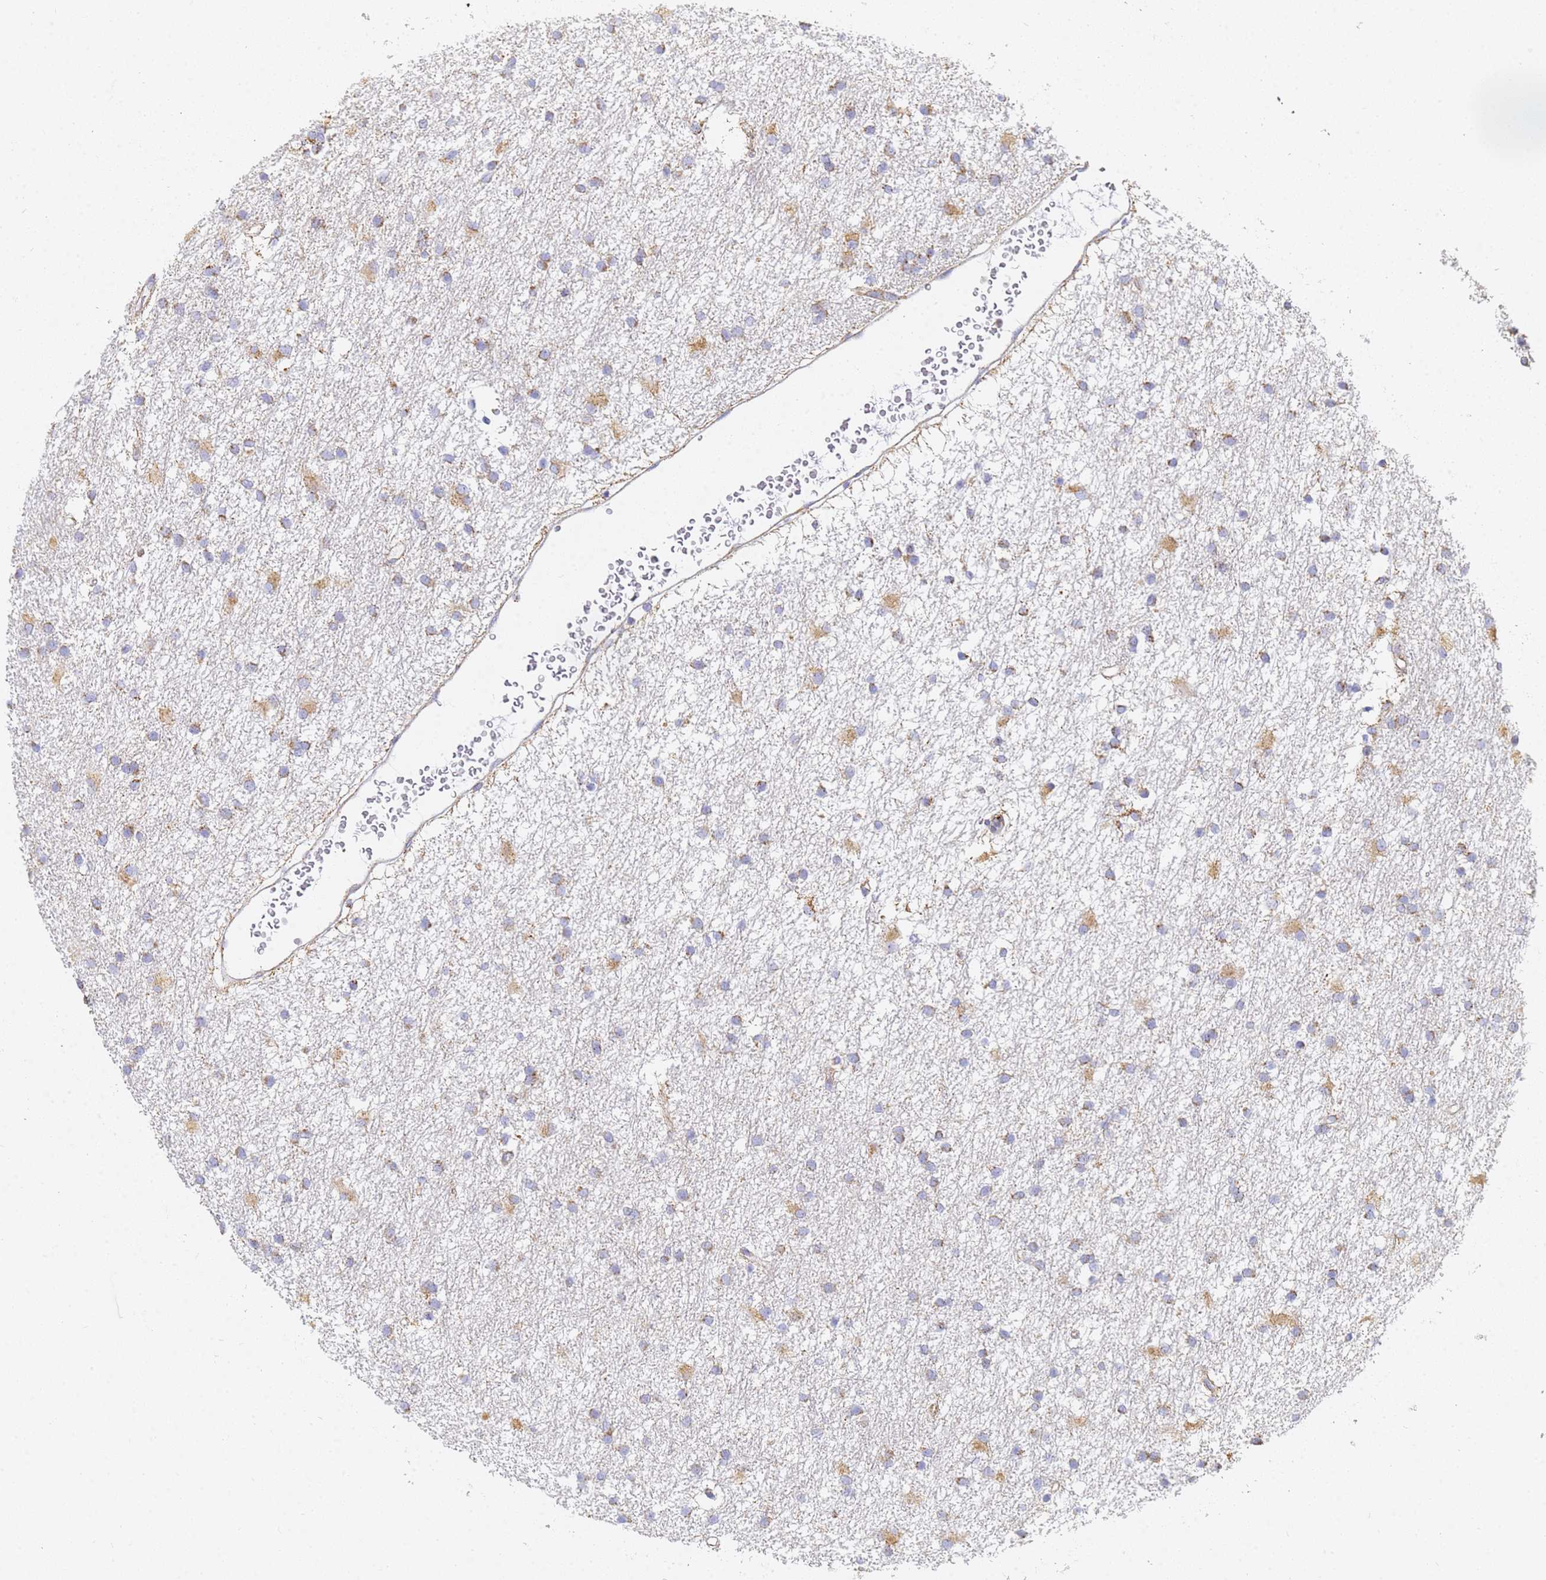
{"staining": {"intensity": "moderate", "quantity": "<25%", "location": "cytoplasmic/membranous"}, "tissue": "glioma", "cell_type": "Tumor cells", "image_type": "cancer", "snomed": [{"axis": "morphology", "description": "Glioma, malignant, High grade"}, {"axis": "topography", "description": "Brain"}], "caption": "This micrograph reveals high-grade glioma (malignant) stained with immunohistochemistry (IHC) to label a protein in brown. The cytoplasmic/membranous of tumor cells show moderate positivity for the protein. Nuclei are counter-stained blue.", "gene": "CNIH4", "patient": {"sex": "male", "age": 77}}